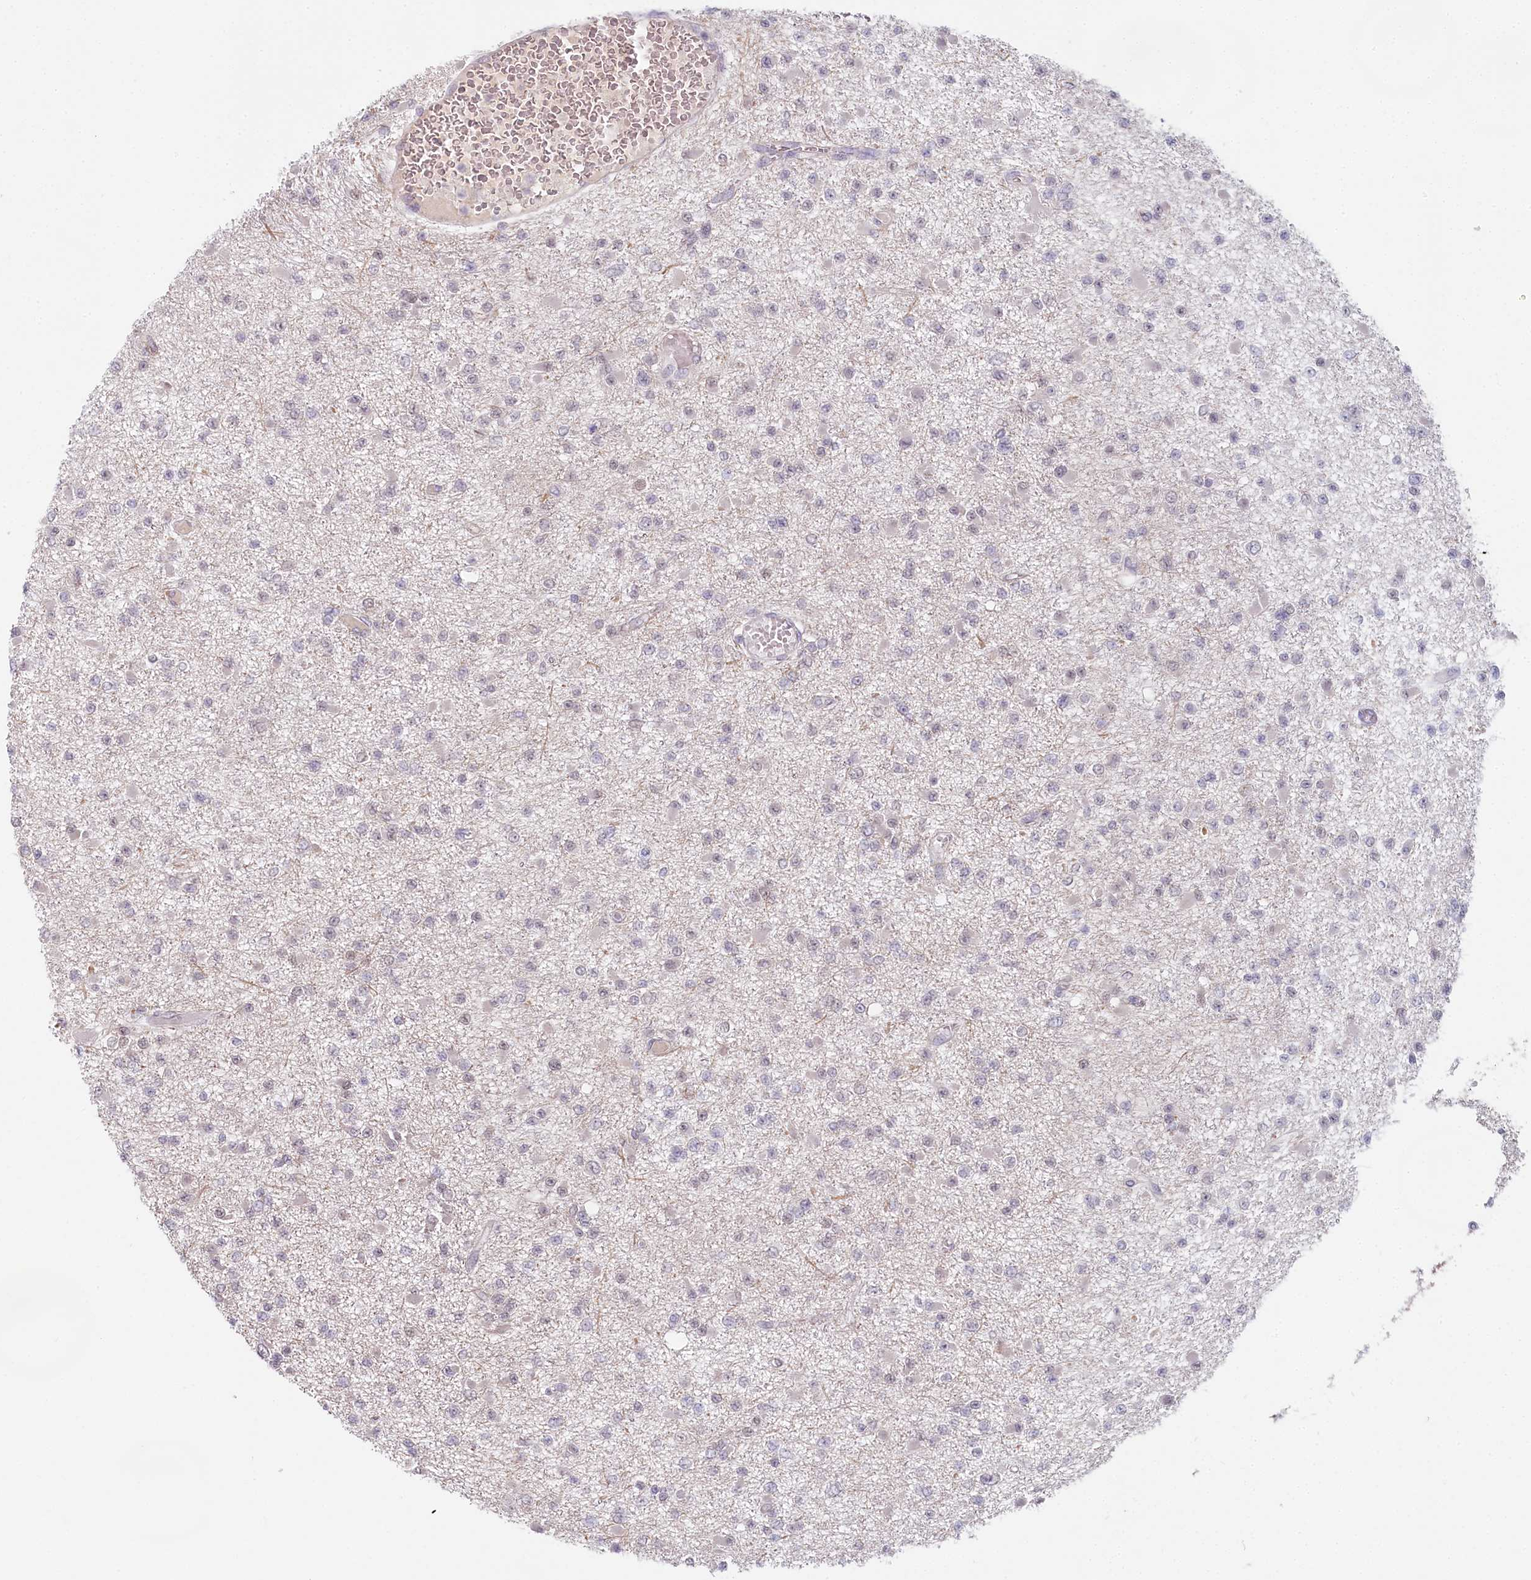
{"staining": {"intensity": "negative", "quantity": "none", "location": "none"}, "tissue": "glioma", "cell_type": "Tumor cells", "image_type": "cancer", "snomed": [{"axis": "morphology", "description": "Glioma, malignant, Low grade"}, {"axis": "topography", "description": "Brain"}], "caption": "An IHC image of malignant low-grade glioma is shown. There is no staining in tumor cells of malignant low-grade glioma. (DAB immunohistochemistry (IHC) visualized using brightfield microscopy, high magnification).", "gene": "AMTN", "patient": {"sex": "female", "age": 22}}